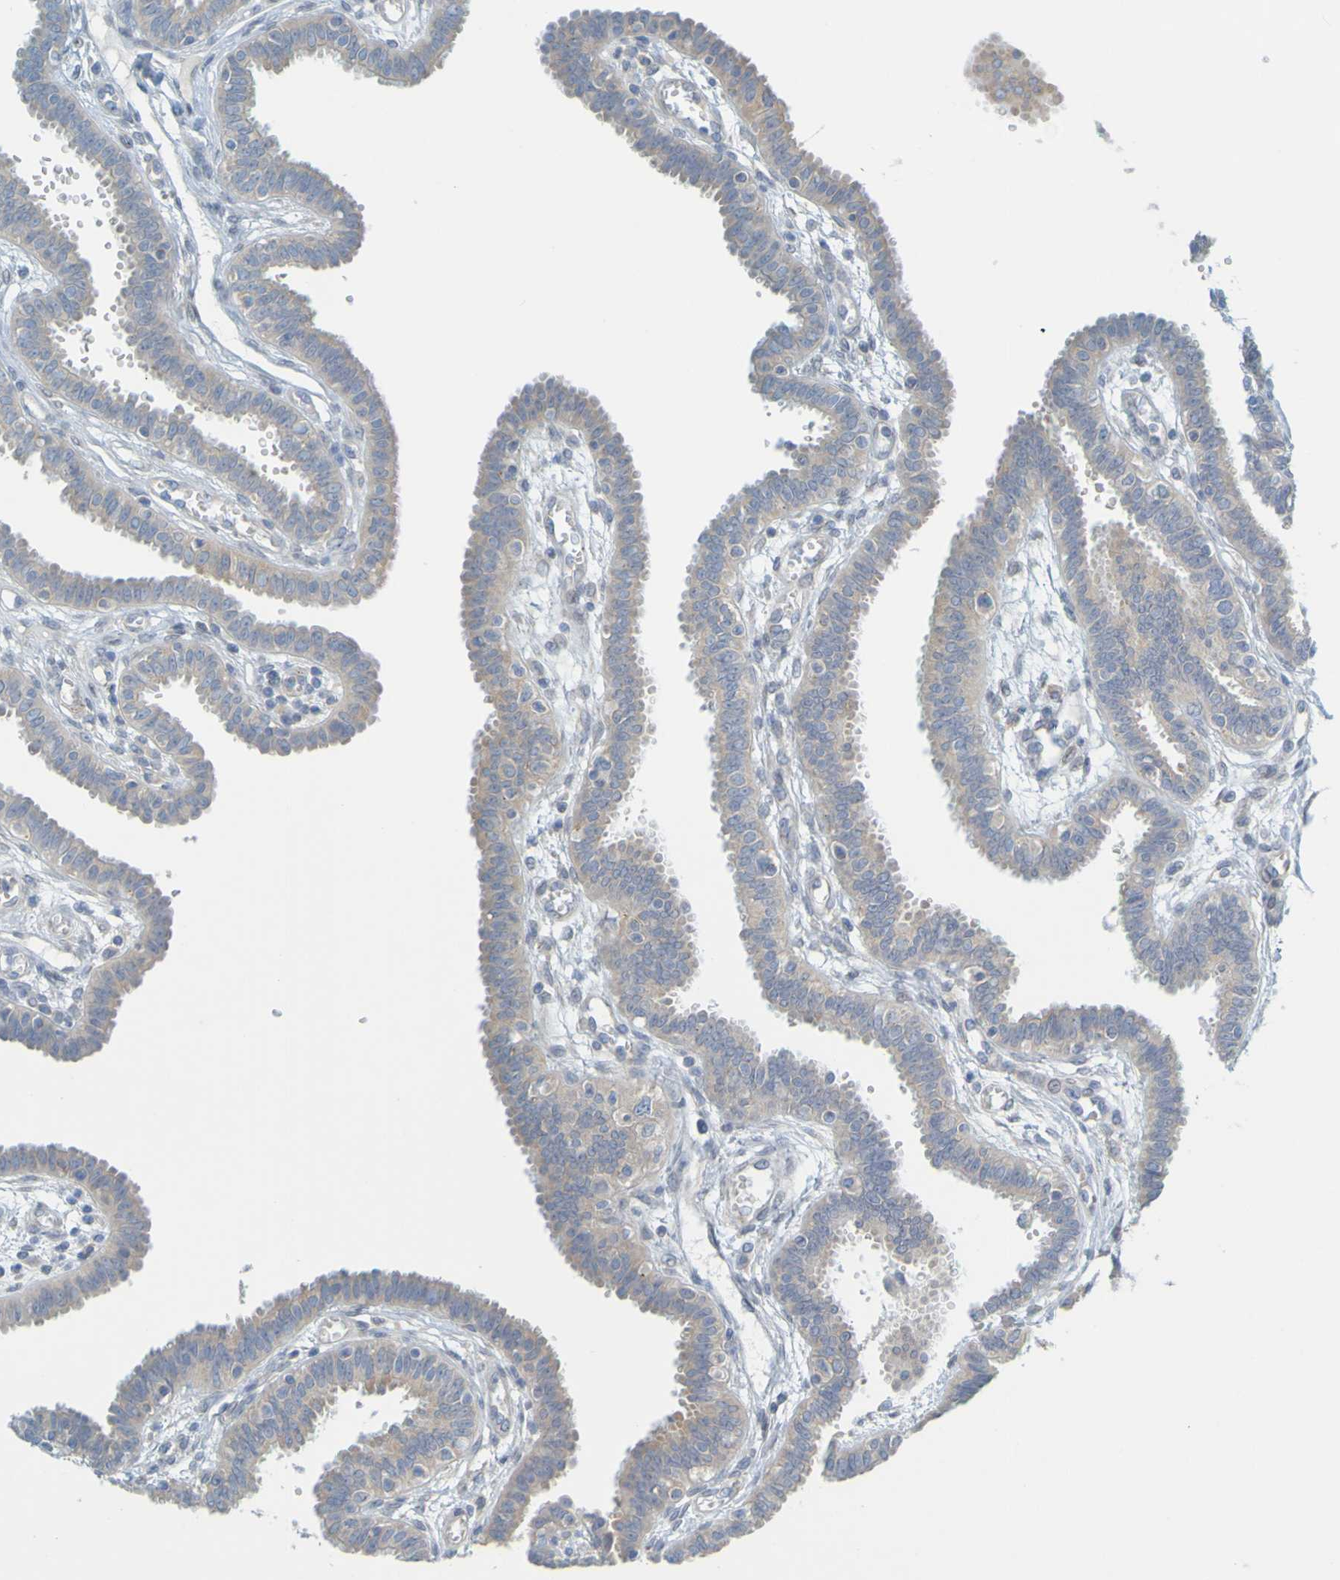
{"staining": {"intensity": "weak", "quantity": ">75%", "location": "cytoplasmic/membranous"}, "tissue": "fallopian tube", "cell_type": "Glandular cells", "image_type": "normal", "snomed": [{"axis": "morphology", "description": "Normal tissue, NOS"}, {"axis": "topography", "description": "Fallopian tube"}], "caption": "Fallopian tube stained for a protein (brown) exhibits weak cytoplasmic/membranous positive positivity in approximately >75% of glandular cells.", "gene": "MAG", "patient": {"sex": "female", "age": 32}}